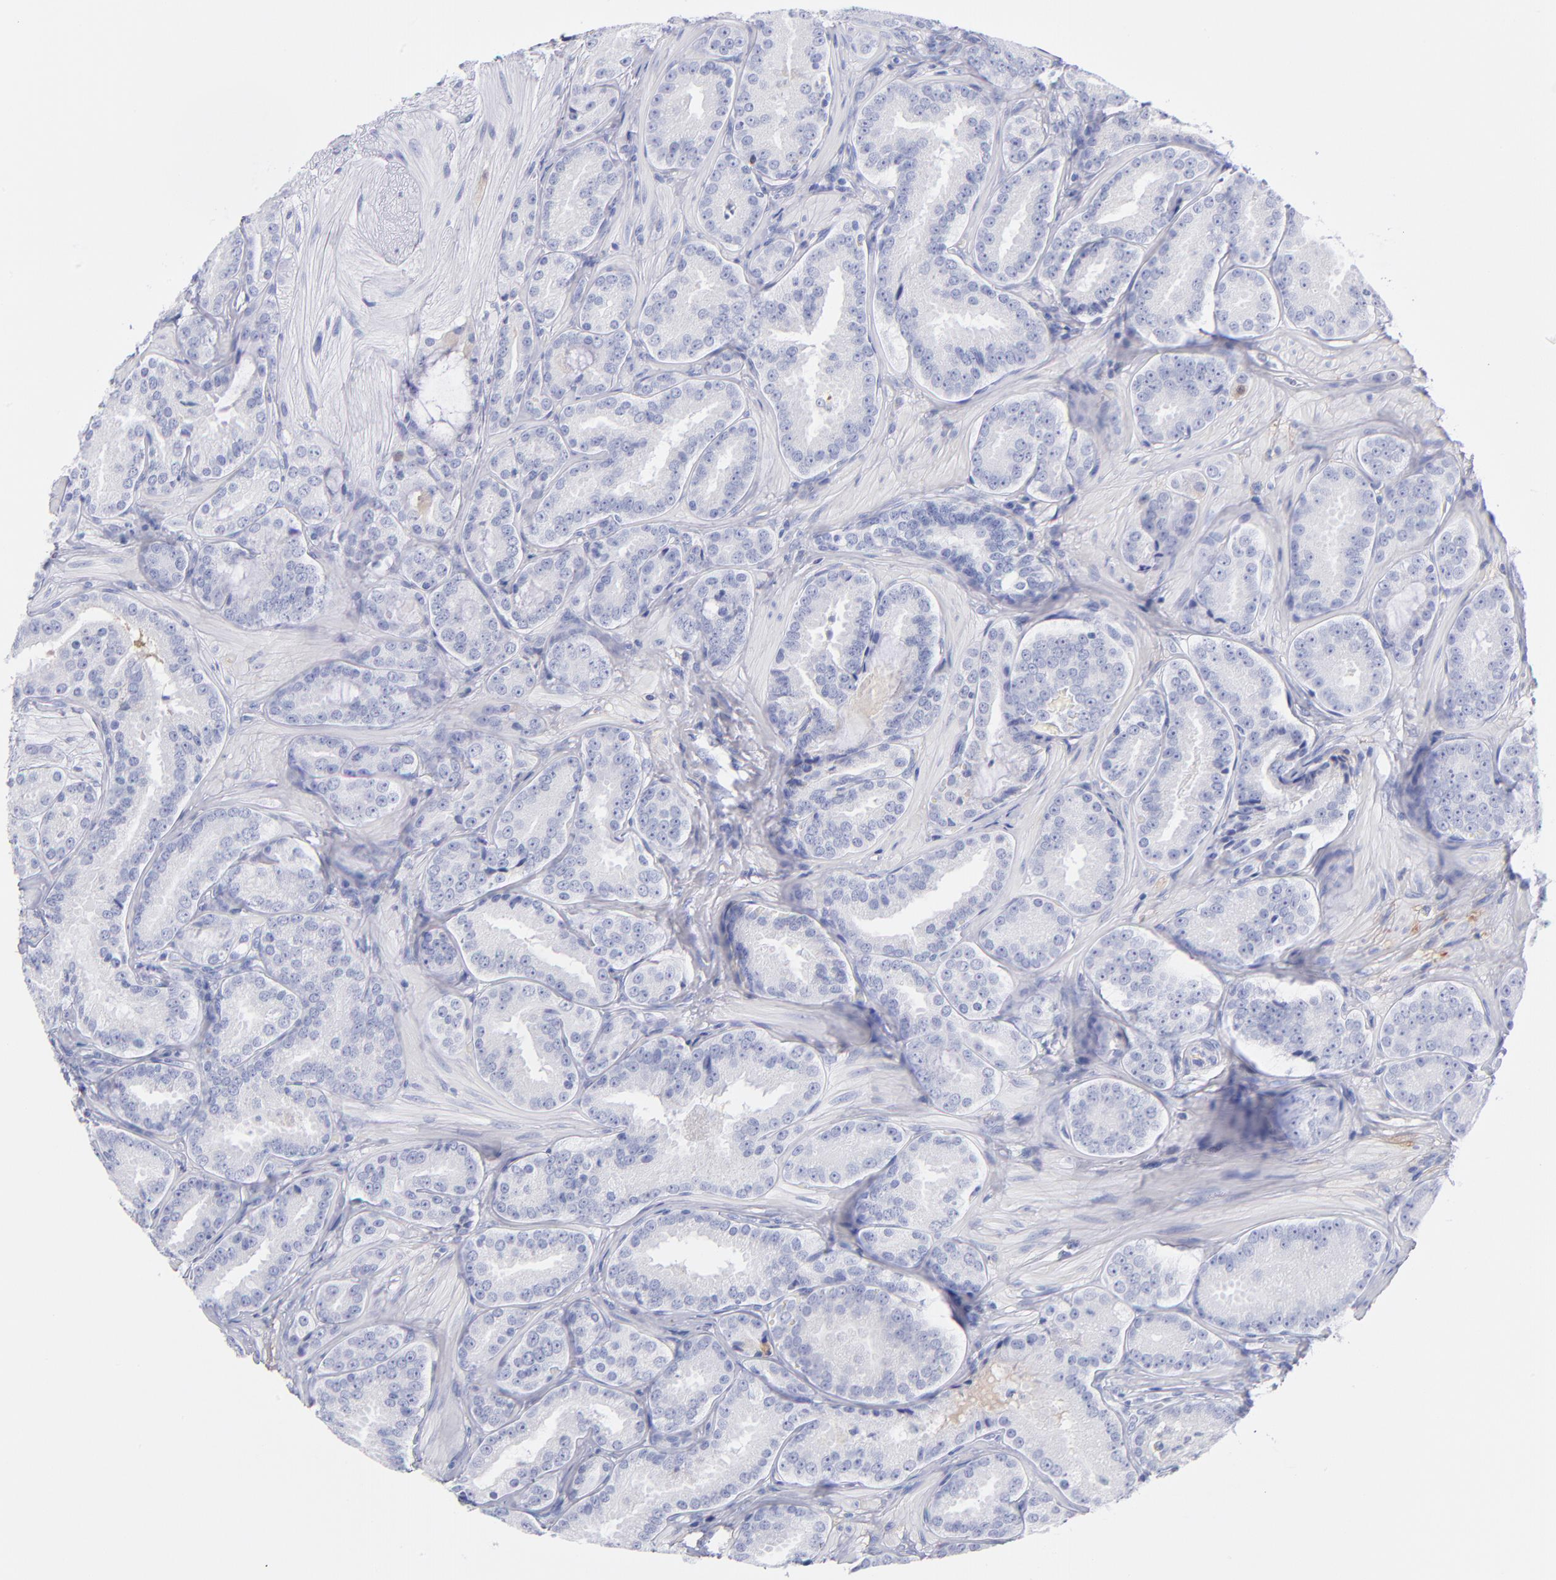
{"staining": {"intensity": "negative", "quantity": "none", "location": "none"}, "tissue": "prostate cancer", "cell_type": "Tumor cells", "image_type": "cancer", "snomed": [{"axis": "morphology", "description": "Adenocarcinoma, Low grade"}, {"axis": "topography", "description": "Prostate"}], "caption": "The histopathology image shows no significant staining in tumor cells of prostate cancer.", "gene": "HP", "patient": {"sex": "male", "age": 59}}